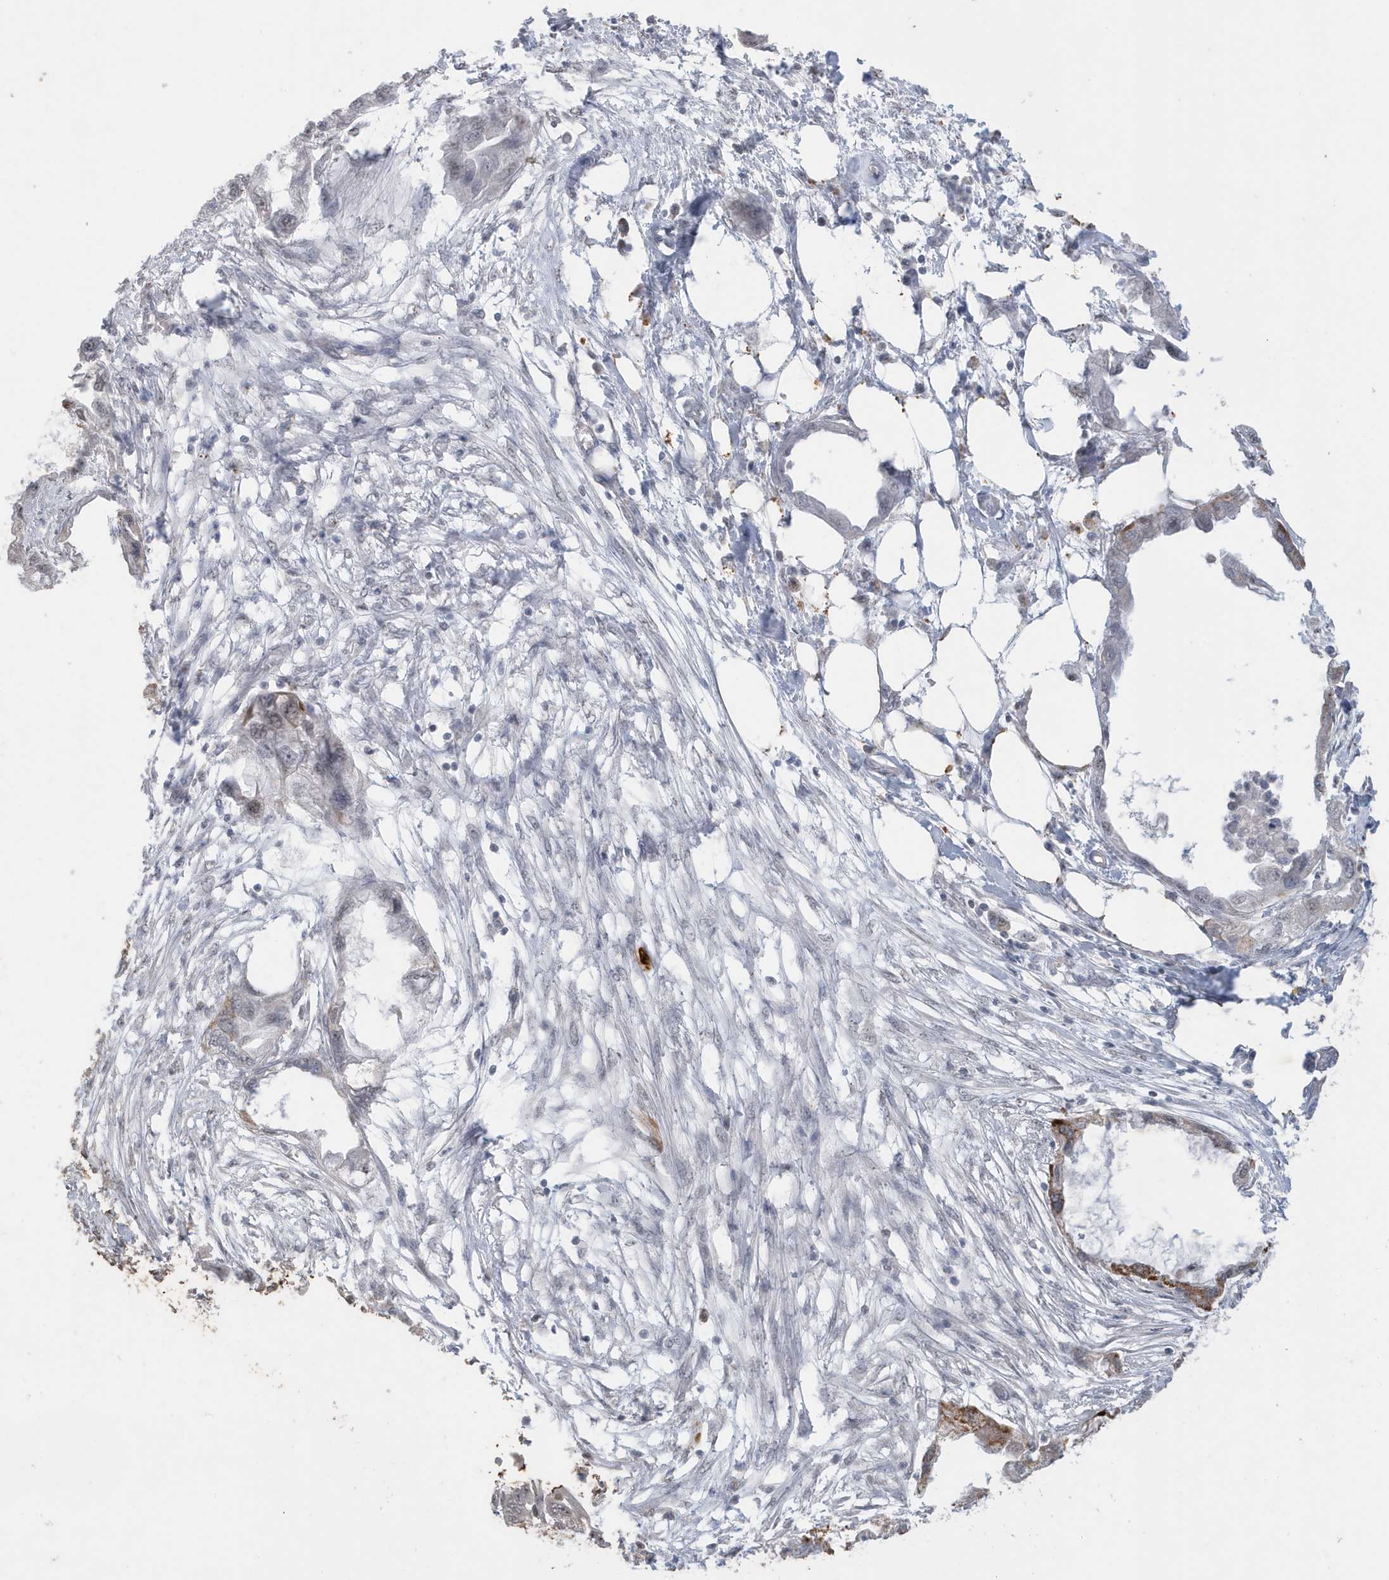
{"staining": {"intensity": "moderate", "quantity": "<25%", "location": "cytoplasmic/membranous"}, "tissue": "endometrial cancer", "cell_type": "Tumor cells", "image_type": "cancer", "snomed": [{"axis": "morphology", "description": "Adenocarcinoma, NOS"}, {"axis": "morphology", "description": "Adenocarcinoma, metastatic, NOS"}, {"axis": "topography", "description": "Adipose tissue"}, {"axis": "topography", "description": "Endometrium"}], "caption": "IHC image of endometrial cancer (metastatic adenocarcinoma) stained for a protein (brown), which shows low levels of moderate cytoplasmic/membranous expression in approximately <25% of tumor cells.", "gene": "FNDC1", "patient": {"sex": "female", "age": 67}}